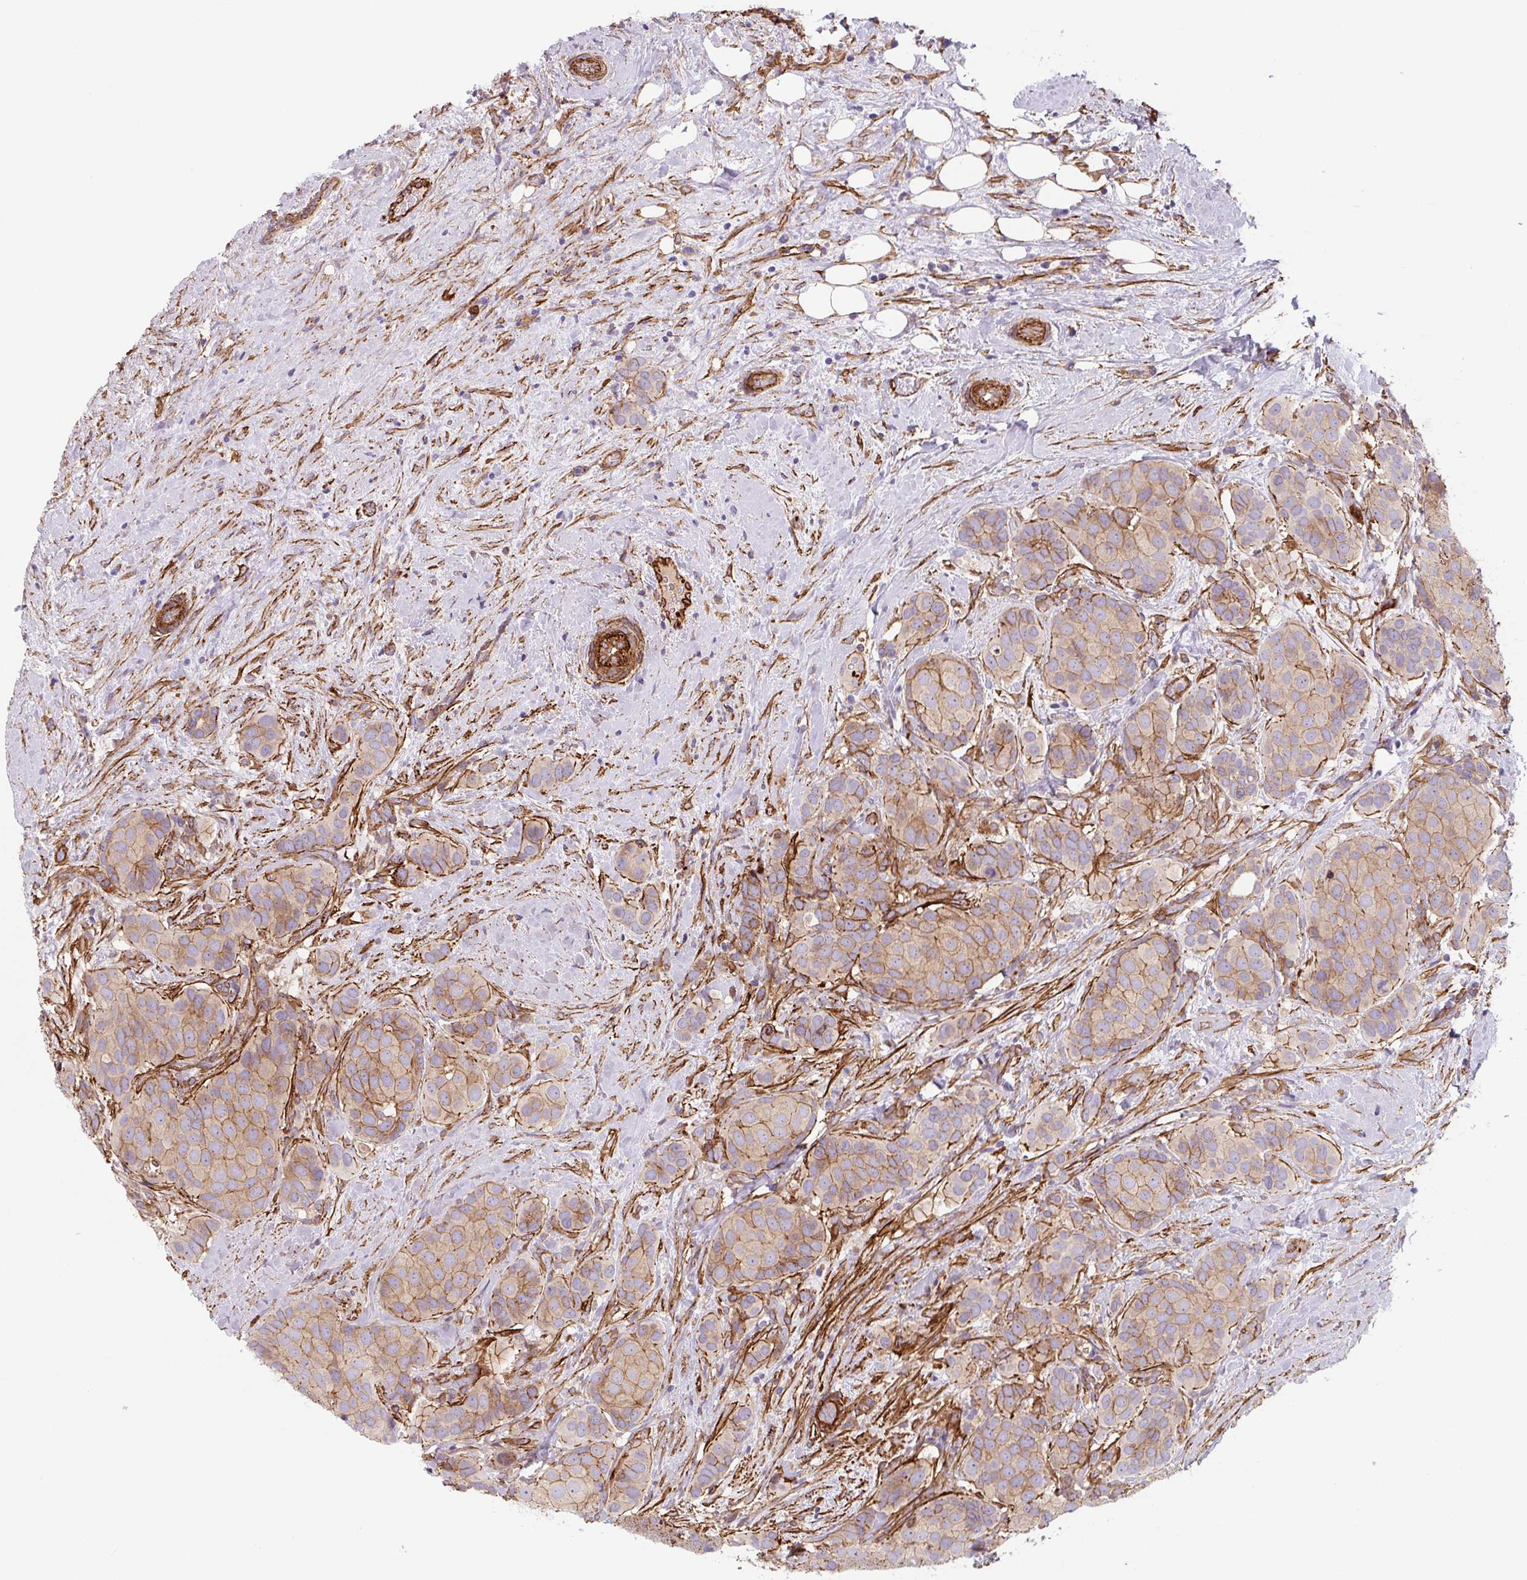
{"staining": {"intensity": "moderate", "quantity": ">75%", "location": "cytoplasmic/membranous"}, "tissue": "breast cancer", "cell_type": "Tumor cells", "image_type": "cancer", "snomed": [{"axis": "morphology", "description": "Duct carcinoma"}, {"axis": "topography", "description": "Breast"}], "caption": "Immunohistochemical staining of human breast intraductal carcinoma exhibits medium levels of moderate cytoplasmic/membranous positivity in approximately >75% of tumor cells.", "gene": "DHFR2", "patient": {"sex": "female", "age": 70}}